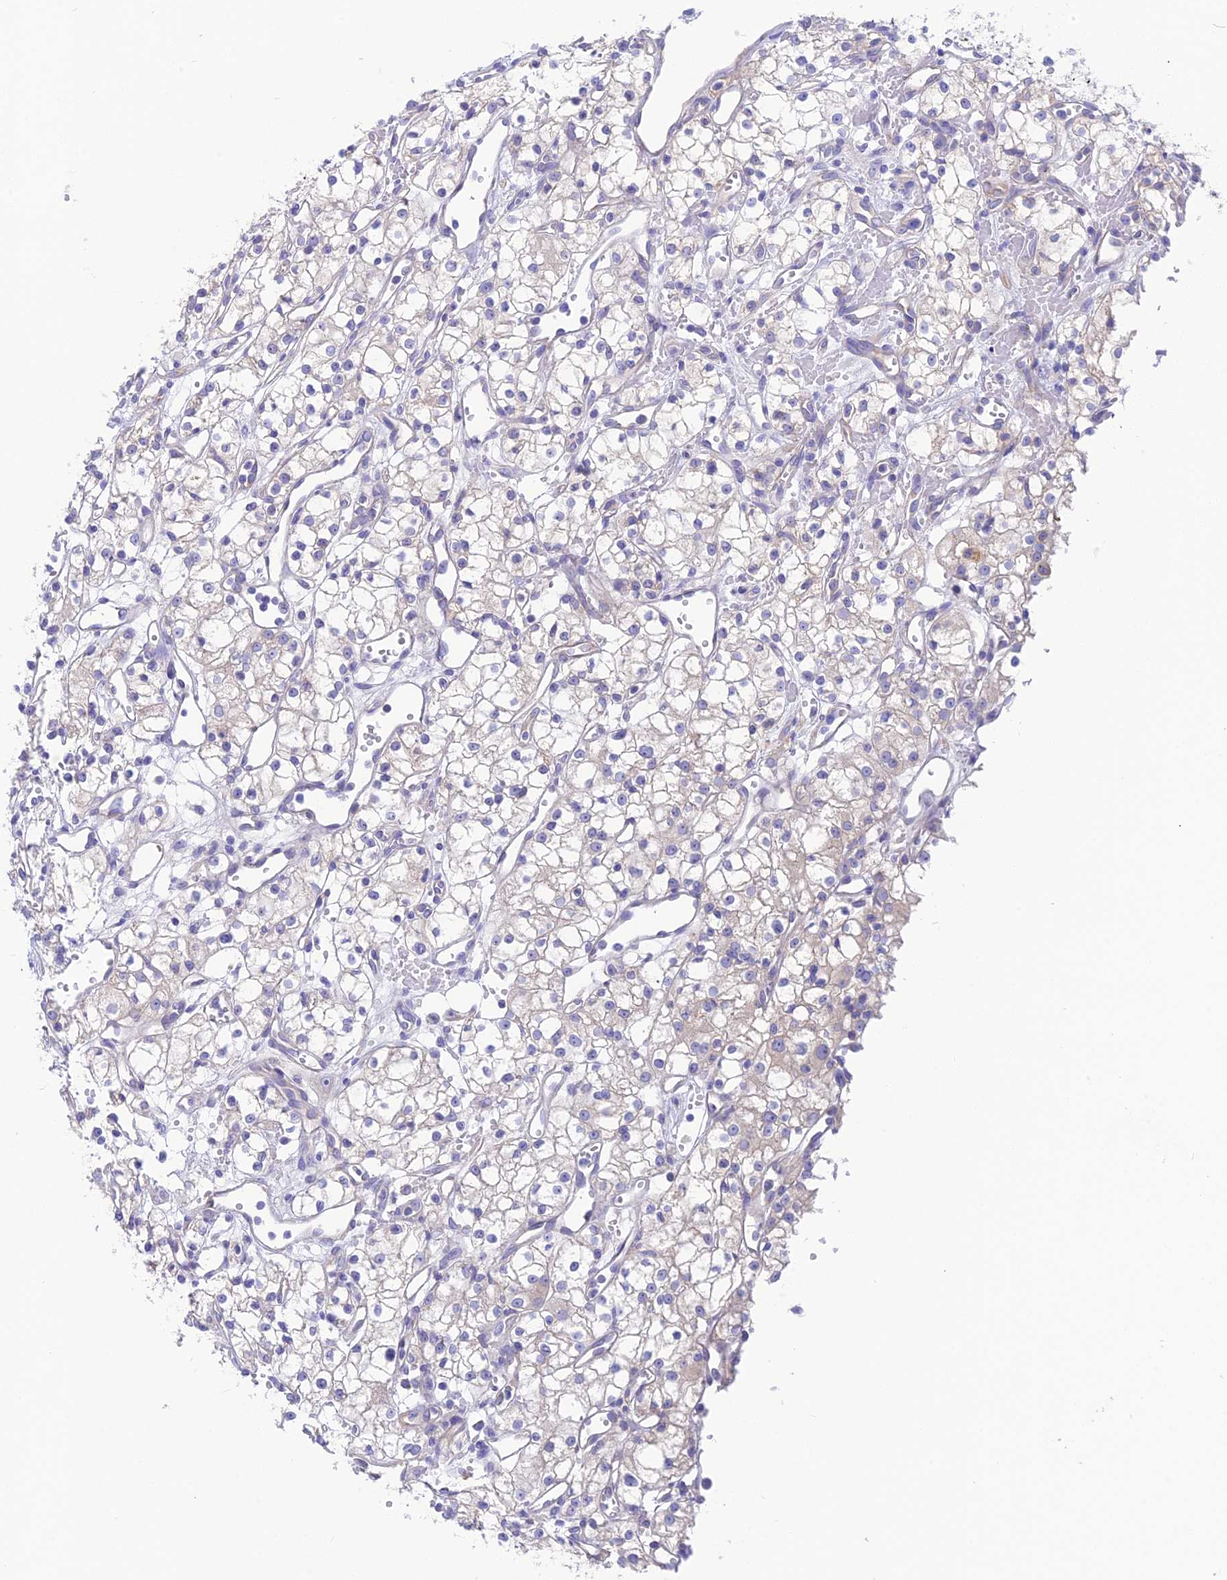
{"staining": {"intensity": "negative", "quantity": "none", "location": "none"}, "tissue": "renal cancer", "cell_type": "Tumor cells", "image_type": "cancer", "snomed": [{"axis": "morphology", "description": "Adenocarcinoma, NOS"}, {"axis": "topography", "description": "Kidney"}], "caption": "Immunohistochemistry (IHC) of human renal cancer (adenocarcinoma) shows no expression in tumor cells.", "gene": "LZTFL1", "patient": {"sex": "male", "age": 59}}